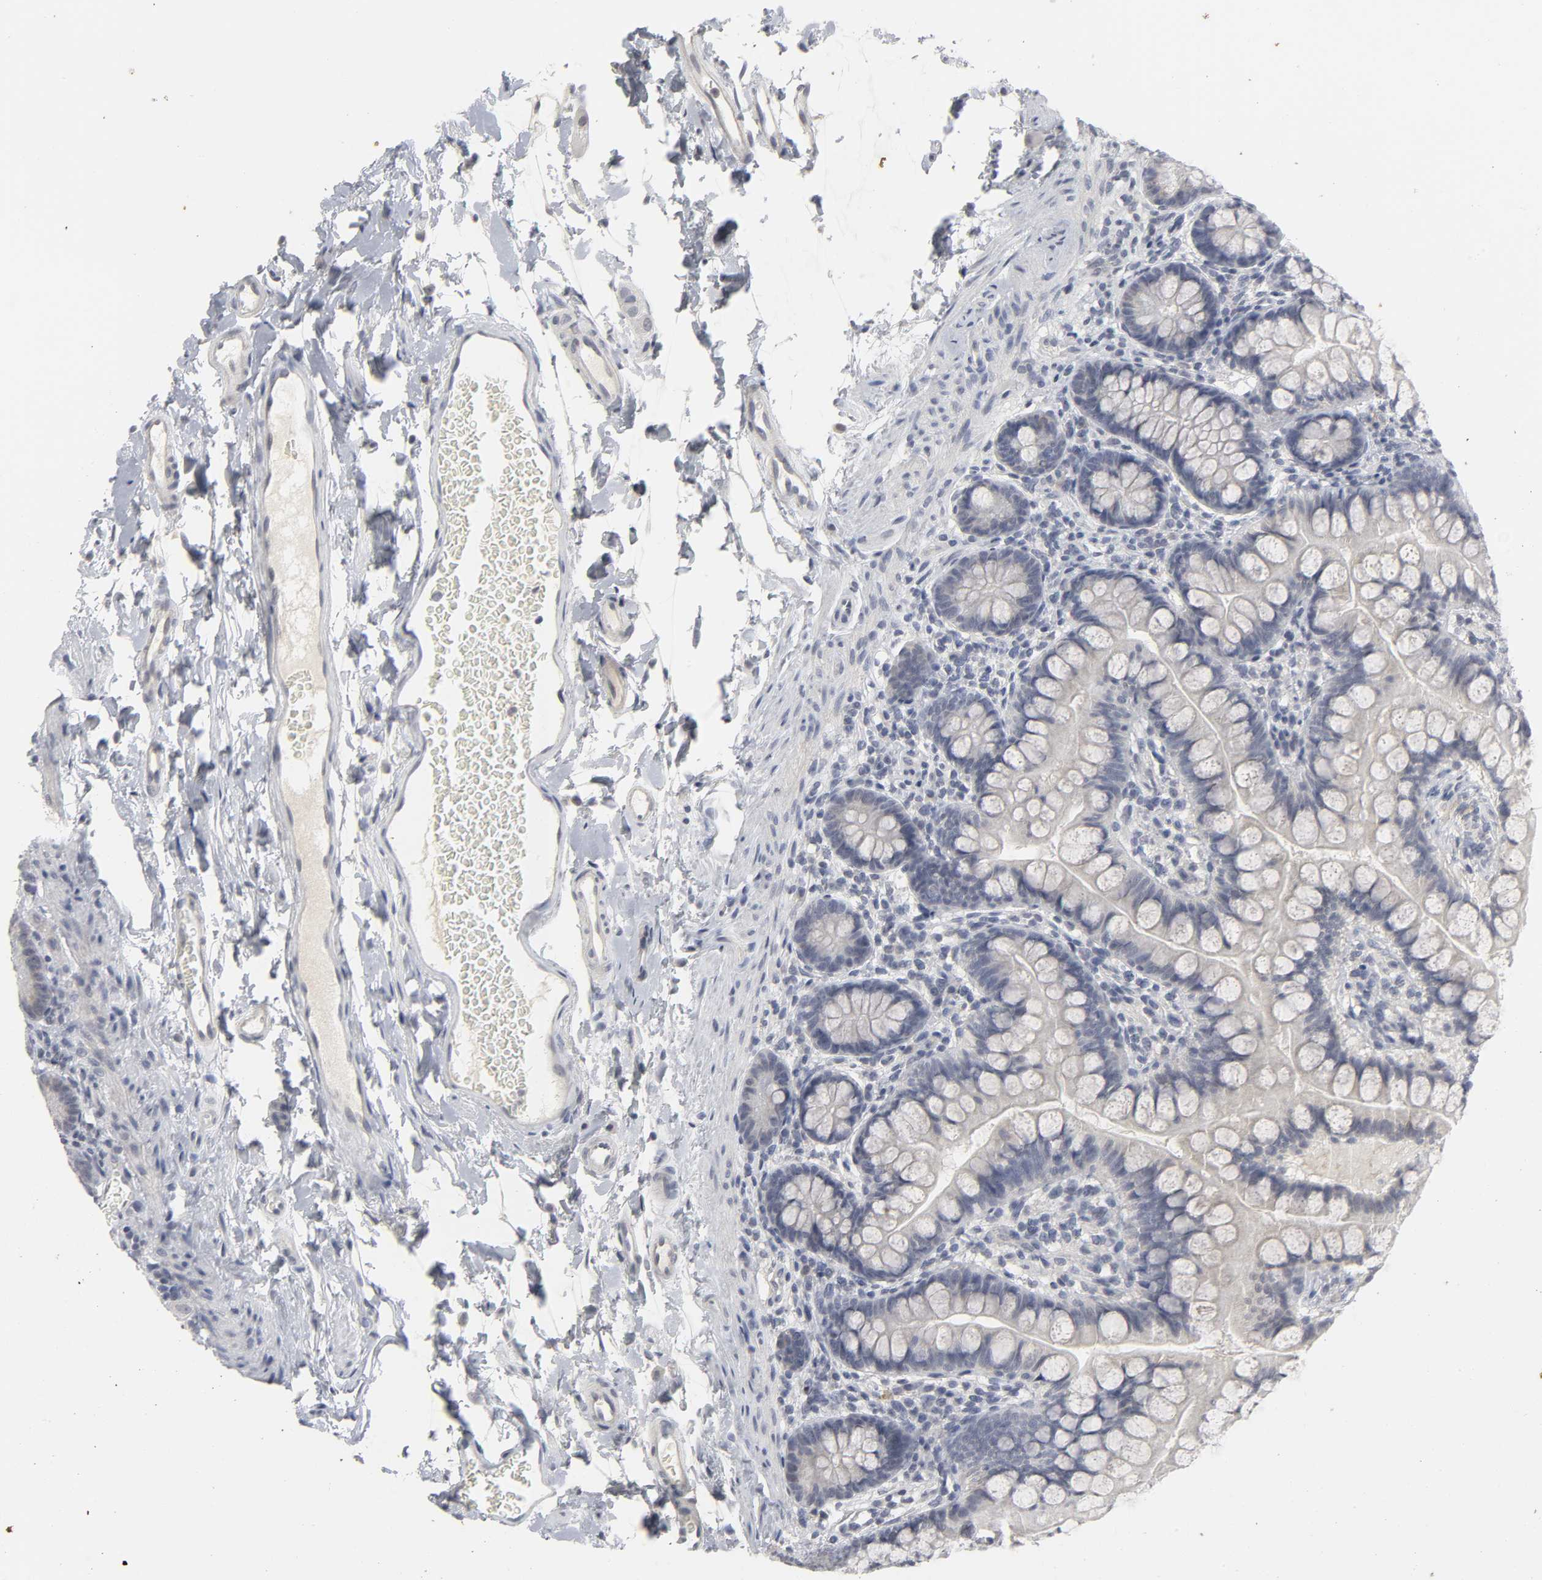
{"staining": {"intensity": "negative", "quantity": "none", "location": "none"}, "tissue": "small intestine", "cell_type": "Glandular cells", "image_type": "normal", "snomed": [{"axis": "morphology", "description": "Normal tissue, NOS"}, {"axis": "topography", "description": "Small intestine"}], "caption": "An immunohistochemistry histopathology image of benign small intestine is shown. There is no staining in glandular cells of small intestine.", "gene": "TCAP", "patient": {"sex": "female", "age": 58}}